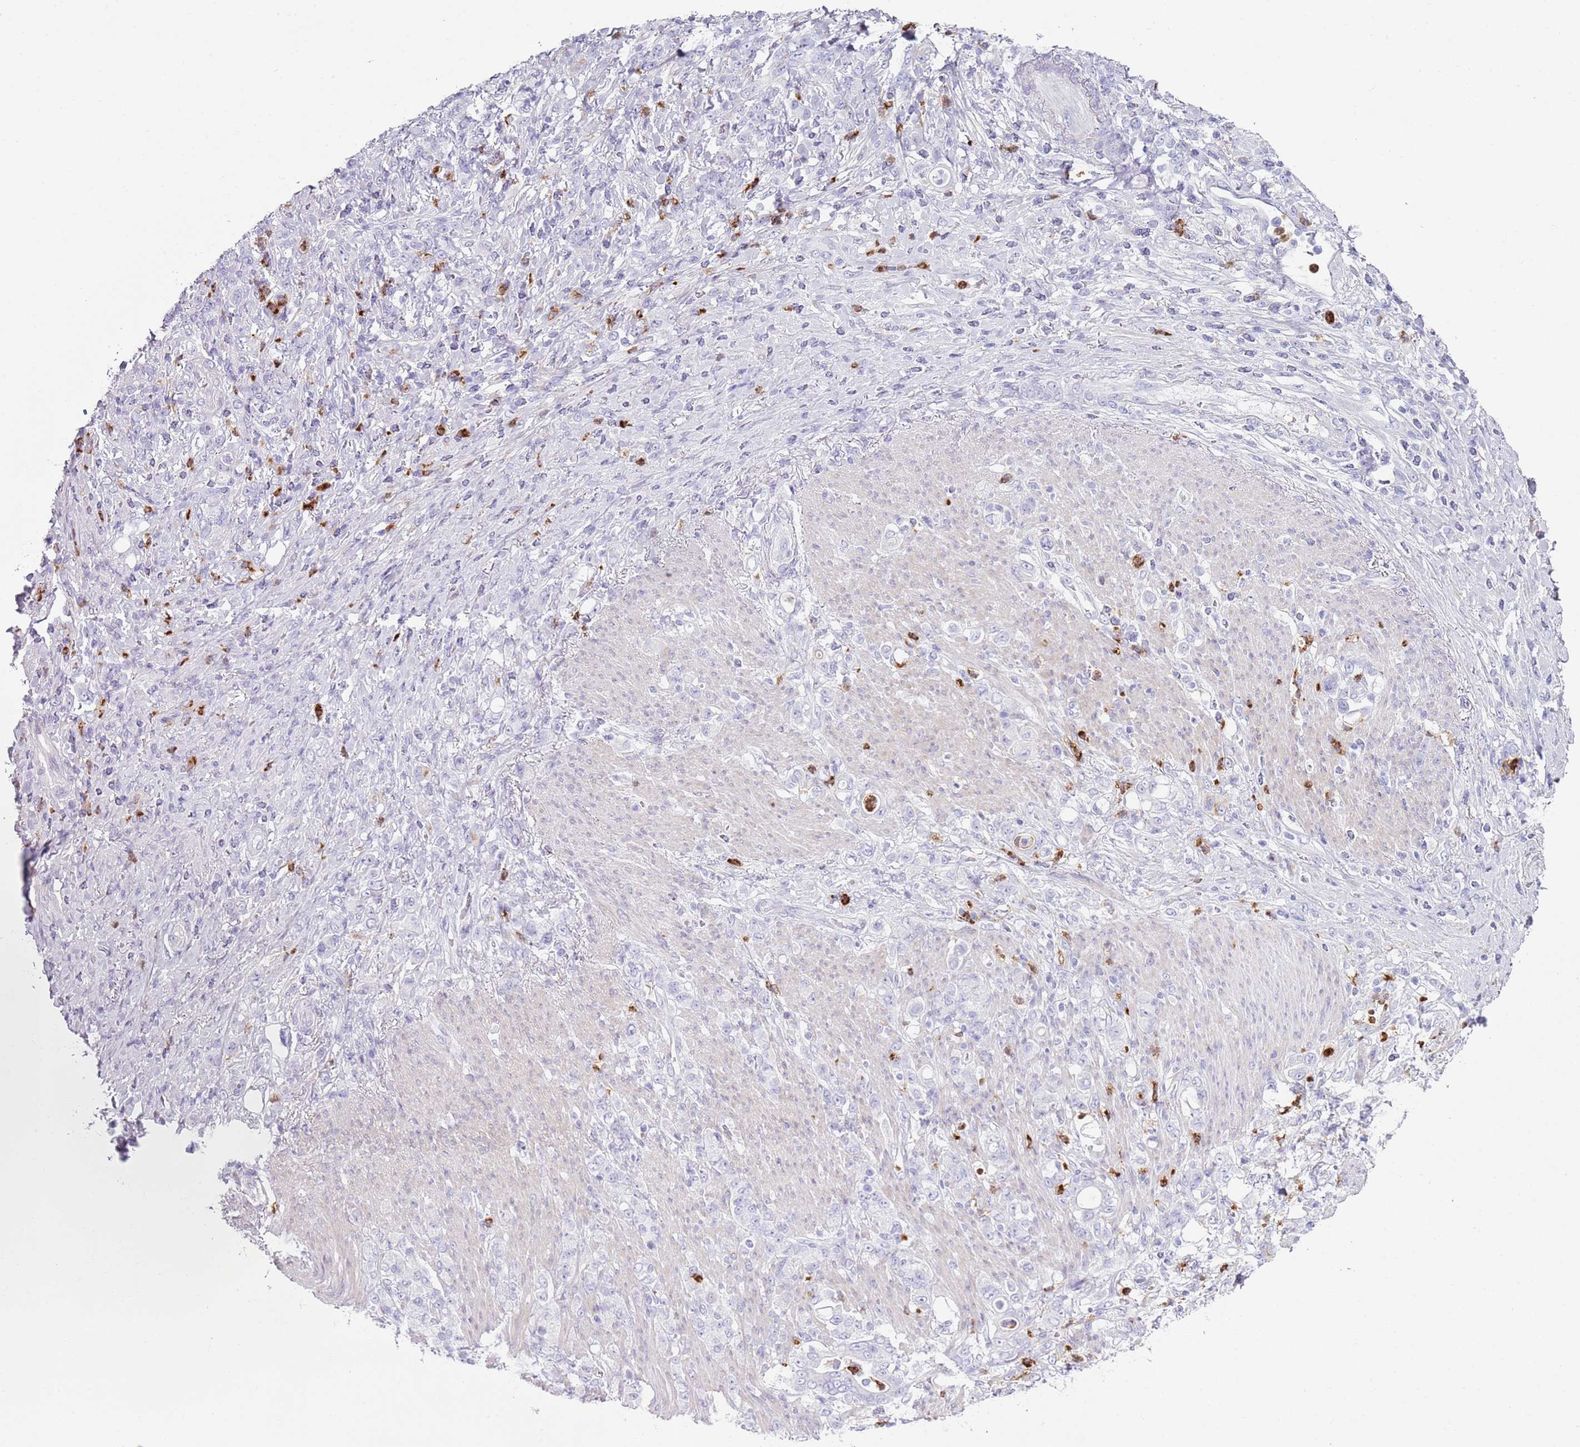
{"staining": {"intensity": "negative", "quantity": "none", "location": "none"}, "tissue": "stomach cancer", "cell_type": "Tumor cells", "image_type": "cancer", "snomed": [{"axis": "morphology", "description": "Normal tissue, NOS"}, {"axis": "morphology", "description": "Adenocarcinoma, NOS"}, {"axis": "topography", "description": "Stomach"}], "caption": "This is an immunohistochemistry photomicrograph of adenocarcinoma (stomach). There is no positivity in tumor cells.", "gene": "CD177", "patient": {"sex": "female", "age": 79}}